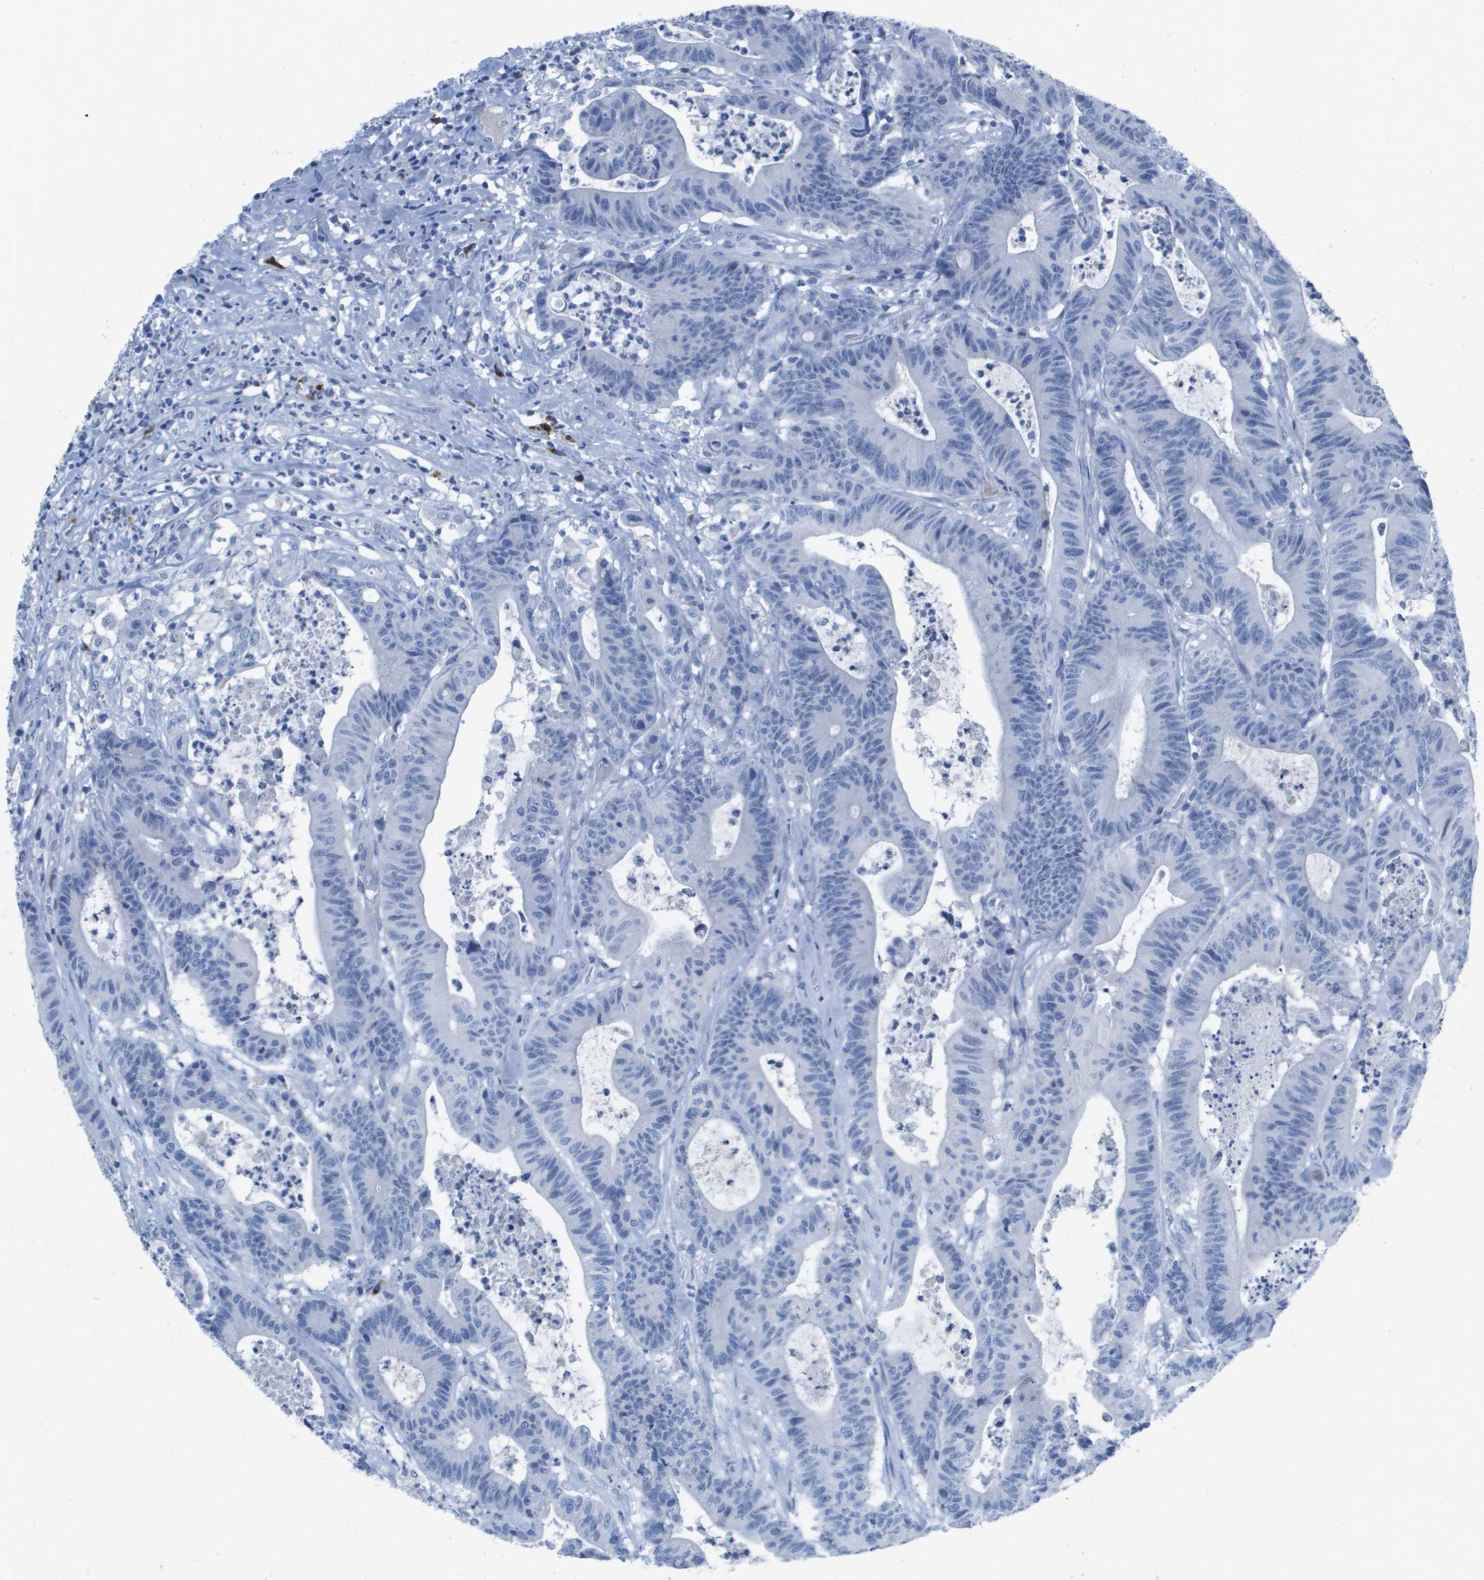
{"staining": {"intensity": "negative", "quantity": "none", "location": "none"}, "tissue": "colorectal cancer", "cell_type": "Tumor cells", "image_type": "cancer", "snomed": [{"axis": "morphology", "description": "Adenocarcinoma, NOS"}, {"axis": "topography", "description": "Colon"}], "caption": "Tumor cells show no significant protein expression in adenocarcinoma (colorectal).", "gene": "GPR18", "patient": {"sex": "female", "age": 84}}